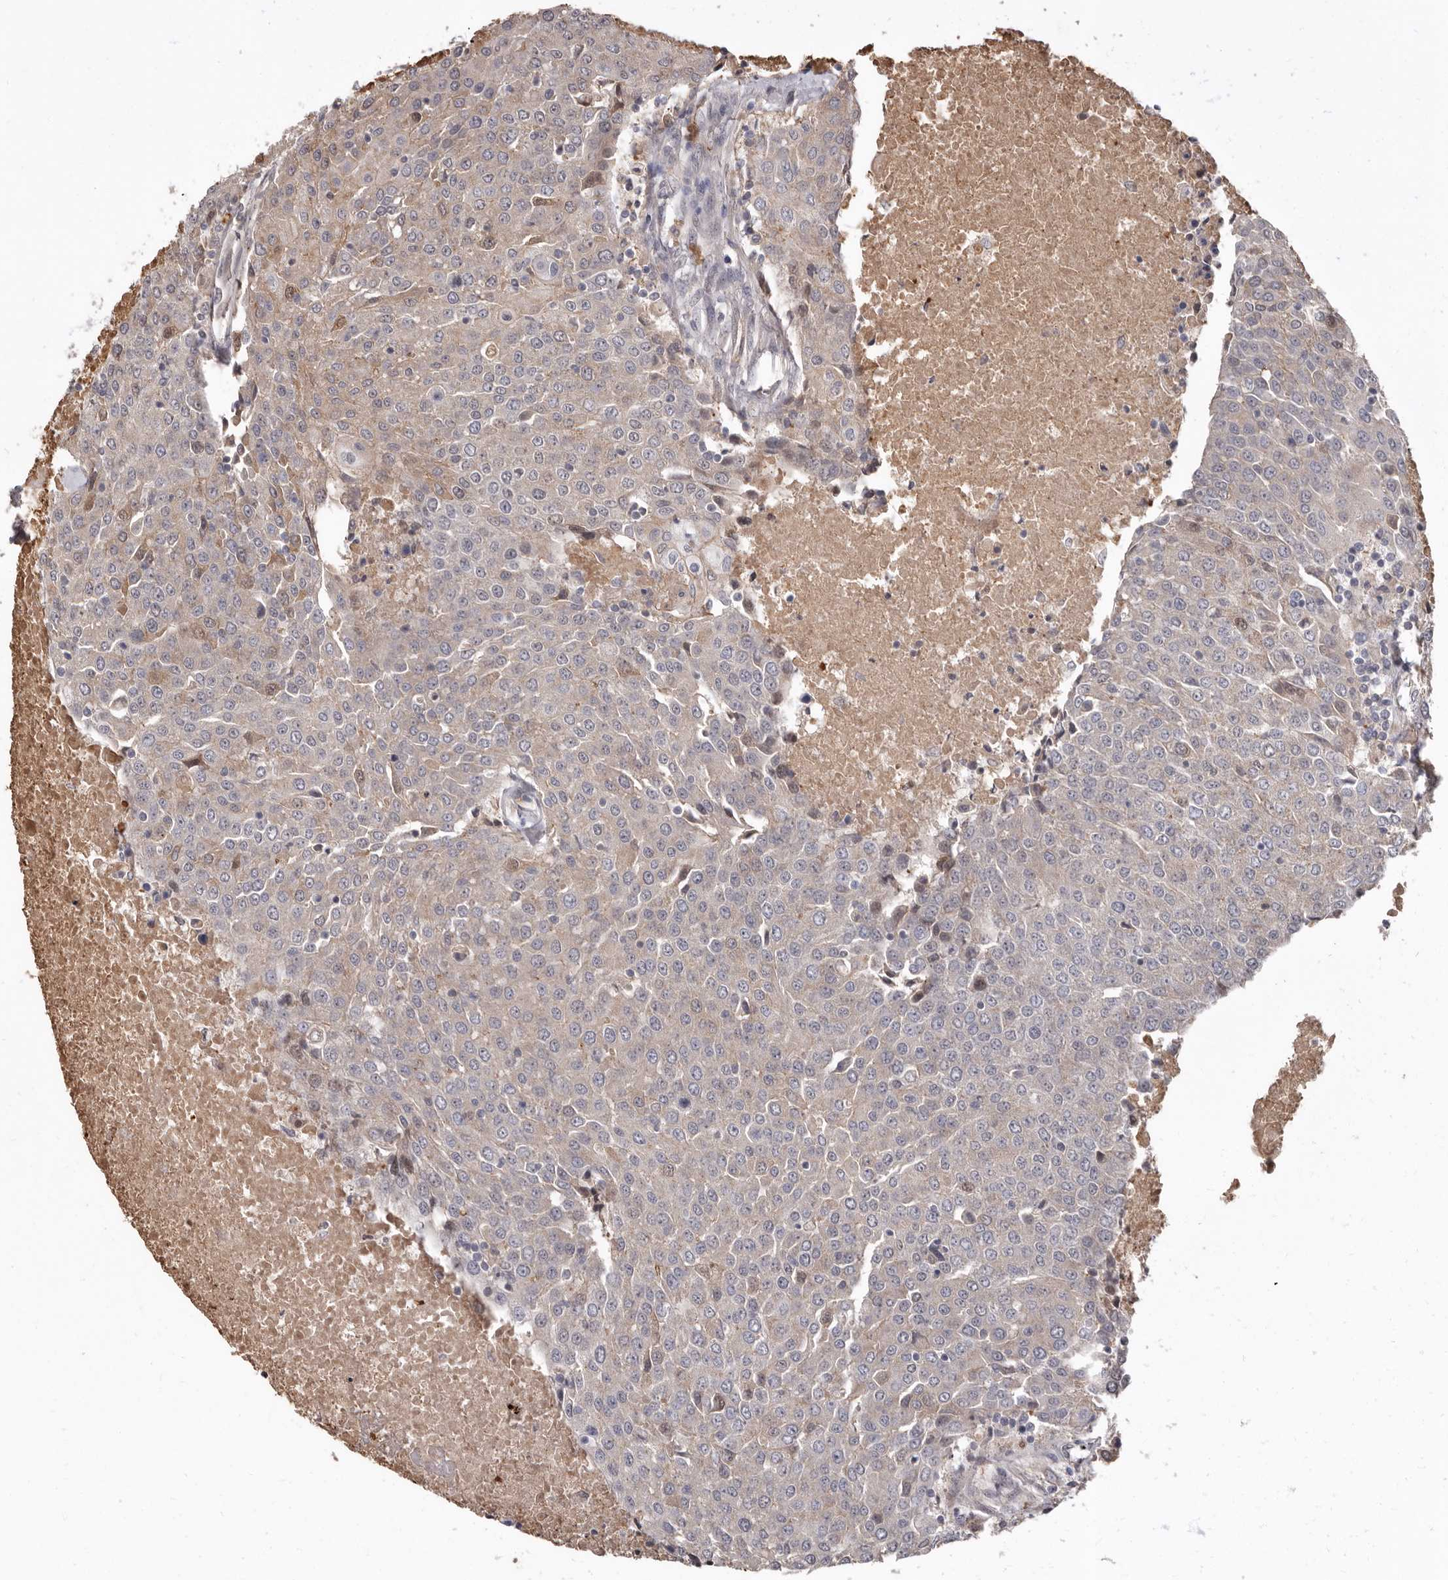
{"staining": {"intensity": "weak", "quantity": "<25%", "location": "cytoplasmic/membranous"}, "tissue": "urothelial cancer", "cell_type": "Tumor cells", "image_type": "cancer", "snomed": [{"axis": "morphology", "description": "Urothelial carcinoma, High grade"}, {"axis": "topography", "description": "Urinary bladder"}], "caption": "Immunohistochemistry of high-grade urothelial carcinoma demonstrates no expression in tumor cells. (DAB (3,3'-diaminobenzidine) immunohistochemistry, high magnification).", "gene": "LRGUK", "patient": {"sex": "female", "age": 85}}